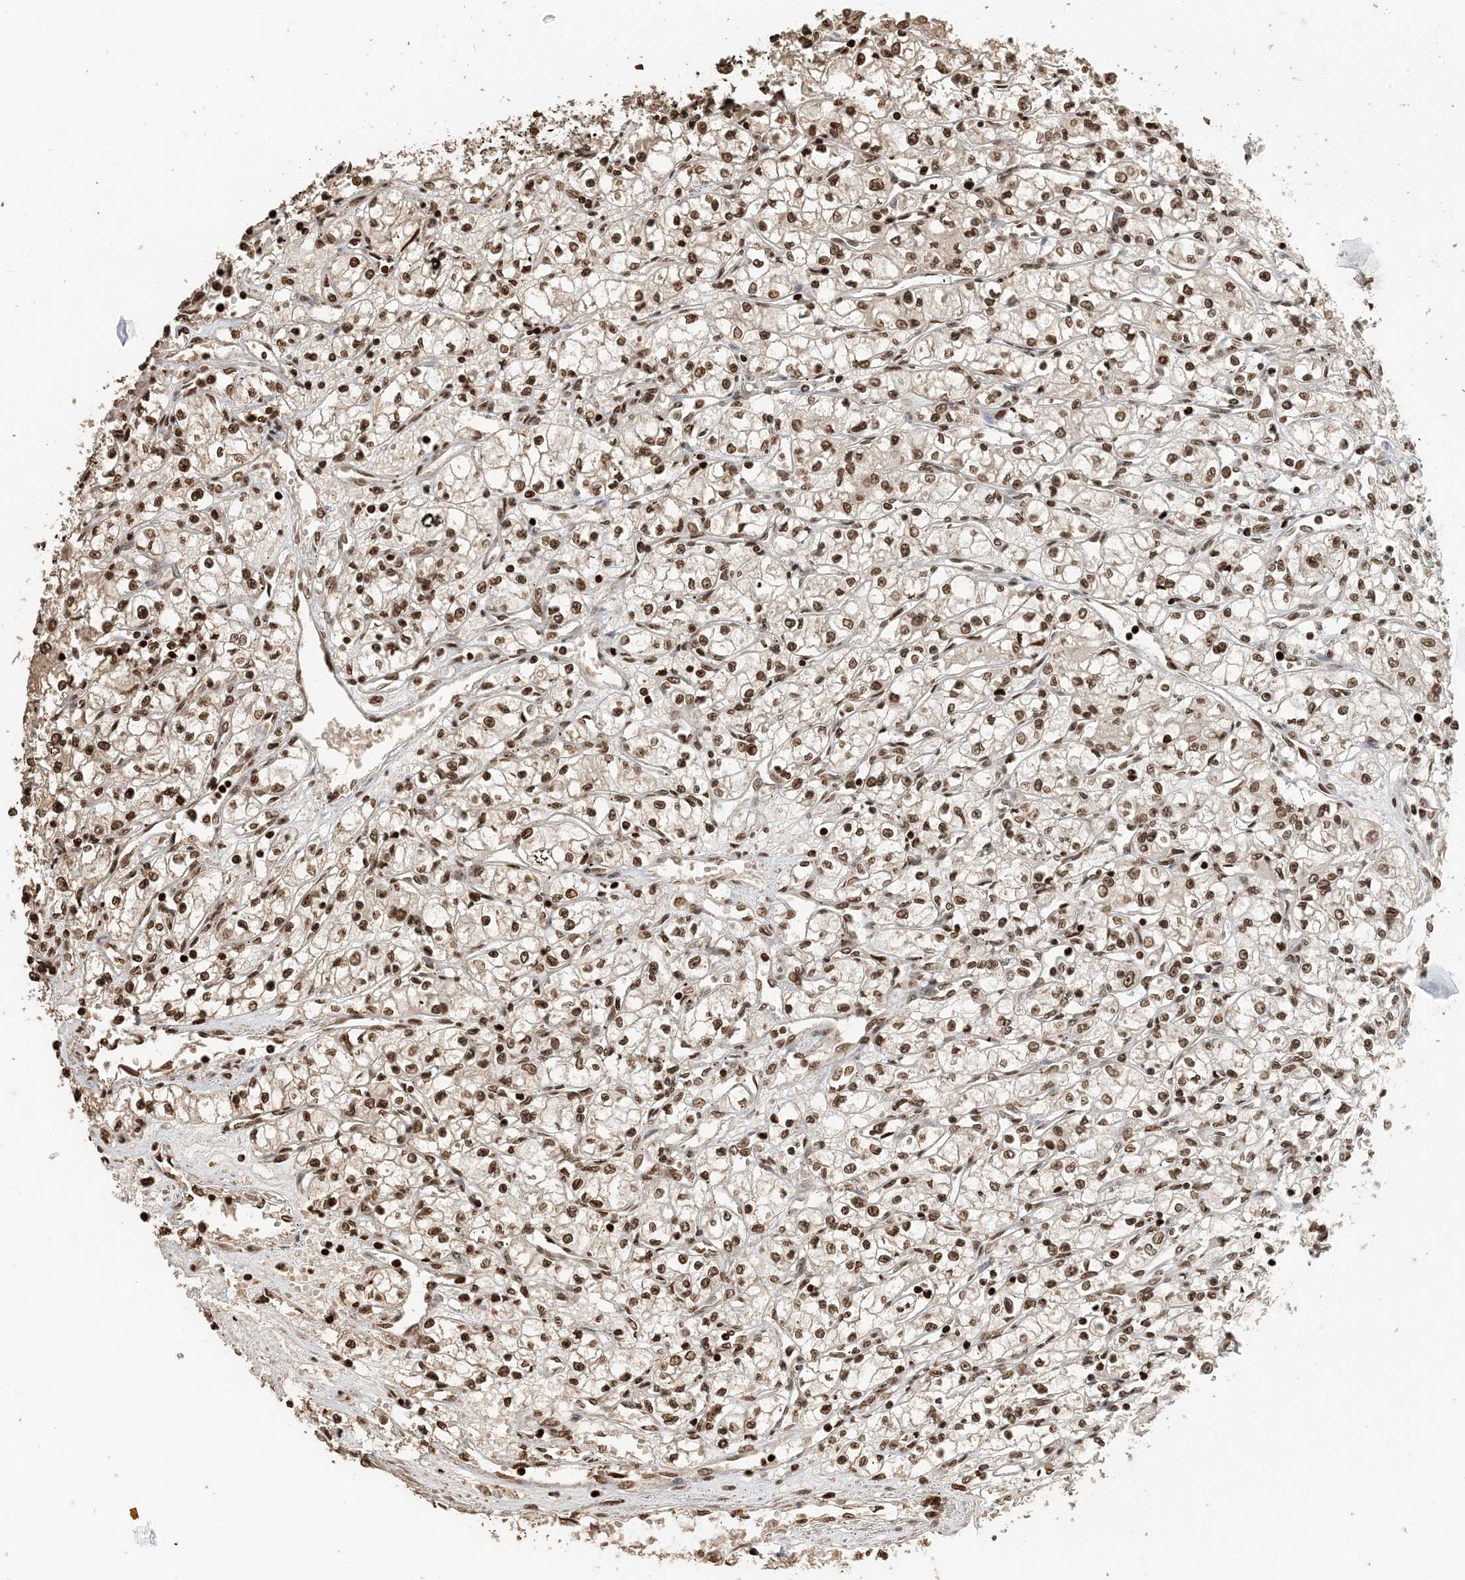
{"staining": {"intensity": "moderate", "quantity": ">75%", "location": "nuclear"}, "tissue": "renal cancer", "cell_type": "Tumor cells", "image_type": "cancer", "snomed": [{"axis": "morphology", "description": "Adenocarcinoma, NOS"}, {"axis": "topography", "description": "Kidney"}], "caption": "This micrograph demonstrates immunohistochemistry staining of human adenocarcinoma (renal), with medium moderate nuclear staining in about >75% of tumor cells.", "gene": "H3-3B", "patient": {"sex": "male", "age": 59}}